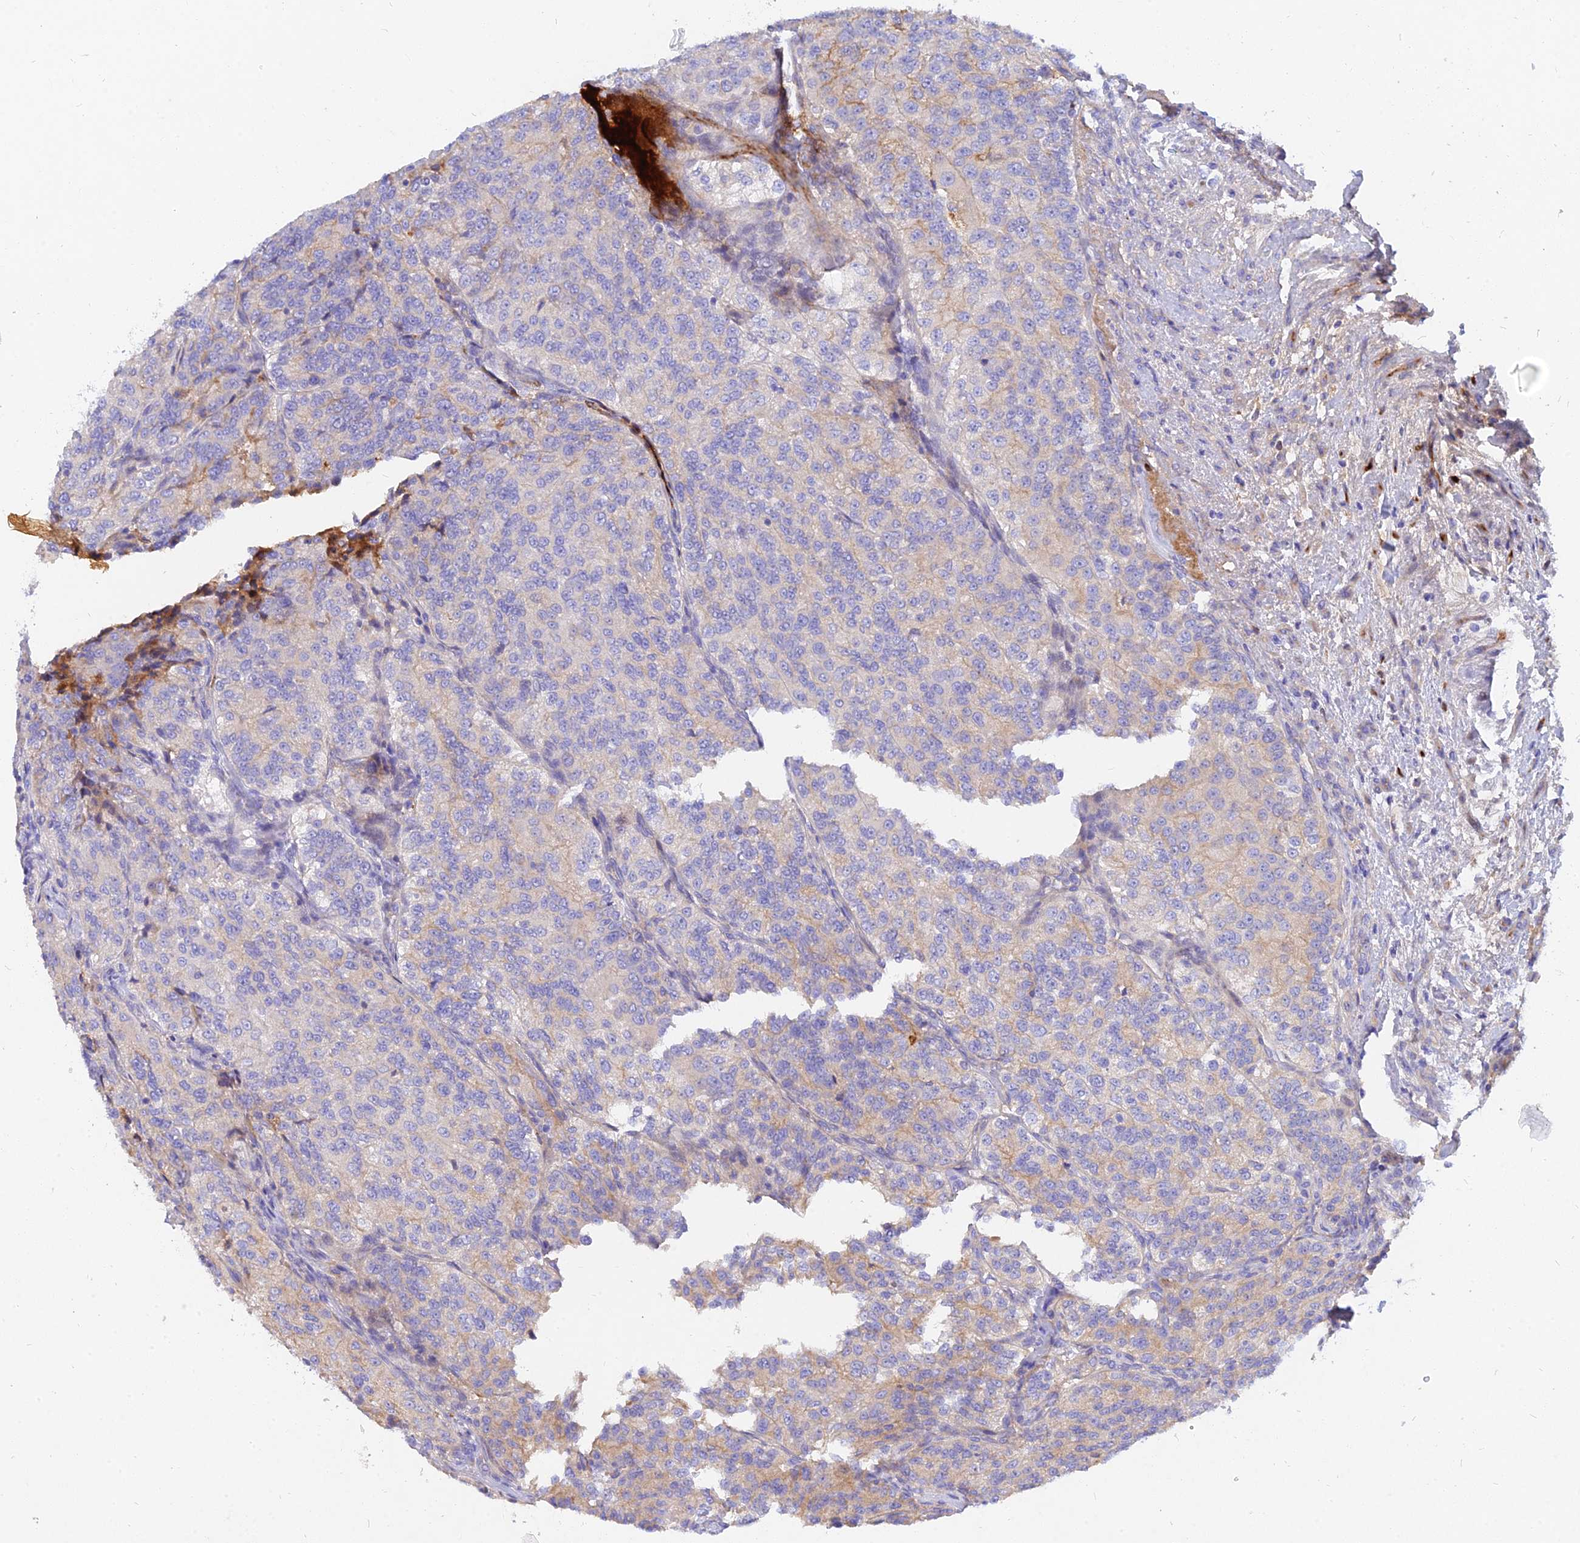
{"staining": {"intensity": "moderate", "quantity": "<25%", "location": "cytoplasmic/membranous"}, "tissue": "renal cancer", "cell_type": "Tumor cells", "image_type": "cancer", "snomed": [{"axis": "morphology", "description": "Adenocarcinoma, NOS"}, {"axis": "topography", "description": "Kidney"}], "caption": "A brown stain labels moderate cytoplasmic/membranous expression of a protein in human renal cancer (adenocarcinoma) tumor cells.", "gene": "MROH1", "patient": {"sex": "female", "age": 63}}